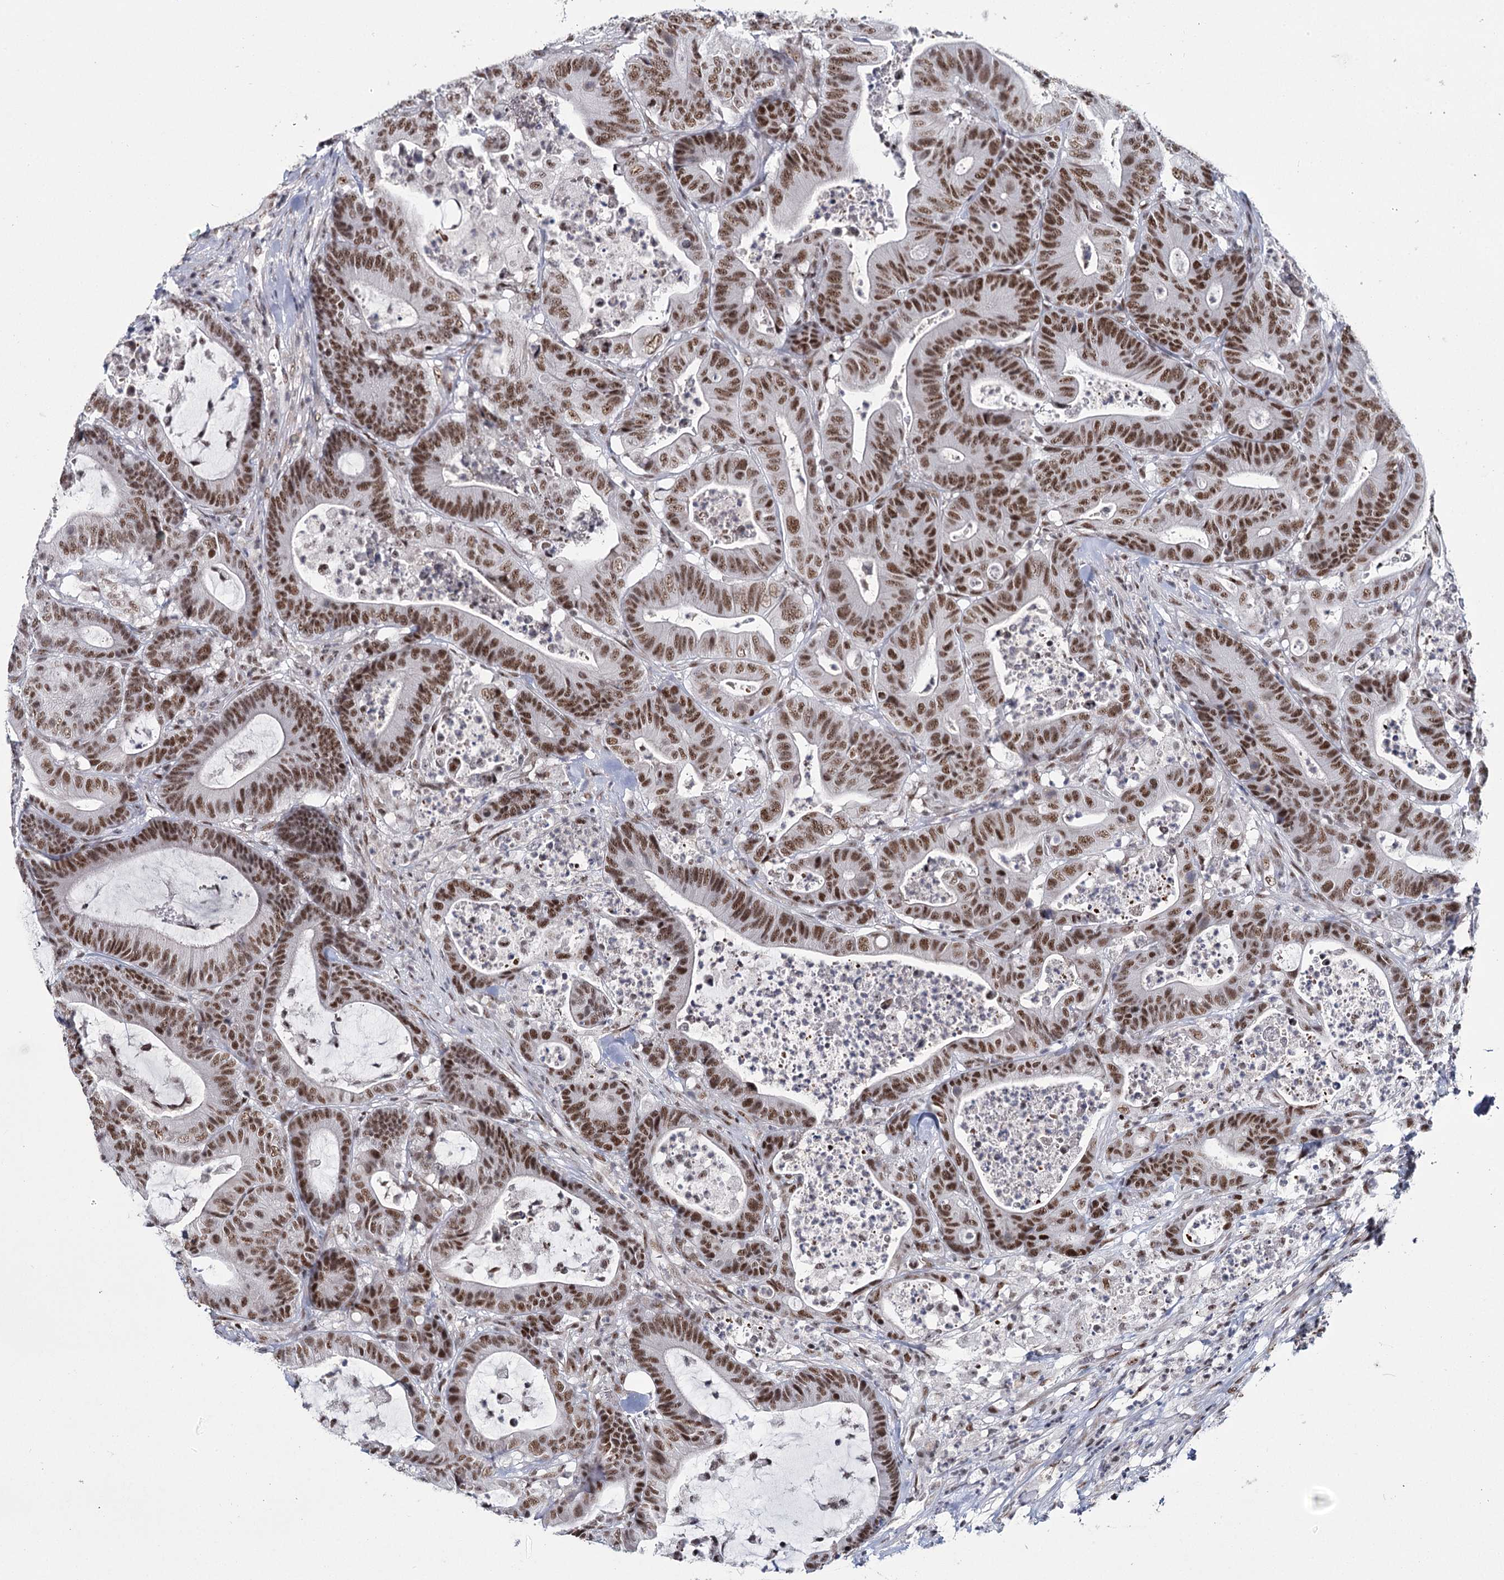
{"staining": {"intensity": "strong", "quantity": ">75%", "location": "nuclear"}, "tissue": "colorectal cancer", "cell_type": "Tumor cells", "image_type": "cancer", "snomed": [{"axis": "morphology", "description": "Adenocarcinoma, NOS"}, {"axis": "topography", "description": "Colon"}], "caption": "This photomicrograph displays colorectal adenocarcinoma stained with IHC to label a protein in brown. The nuclear of tumor cells show strong positivity for the protein. Nuclei are counter-stained blue.", "gene": "SCAF8", "patient": {"sex": "female", "age": 84}}